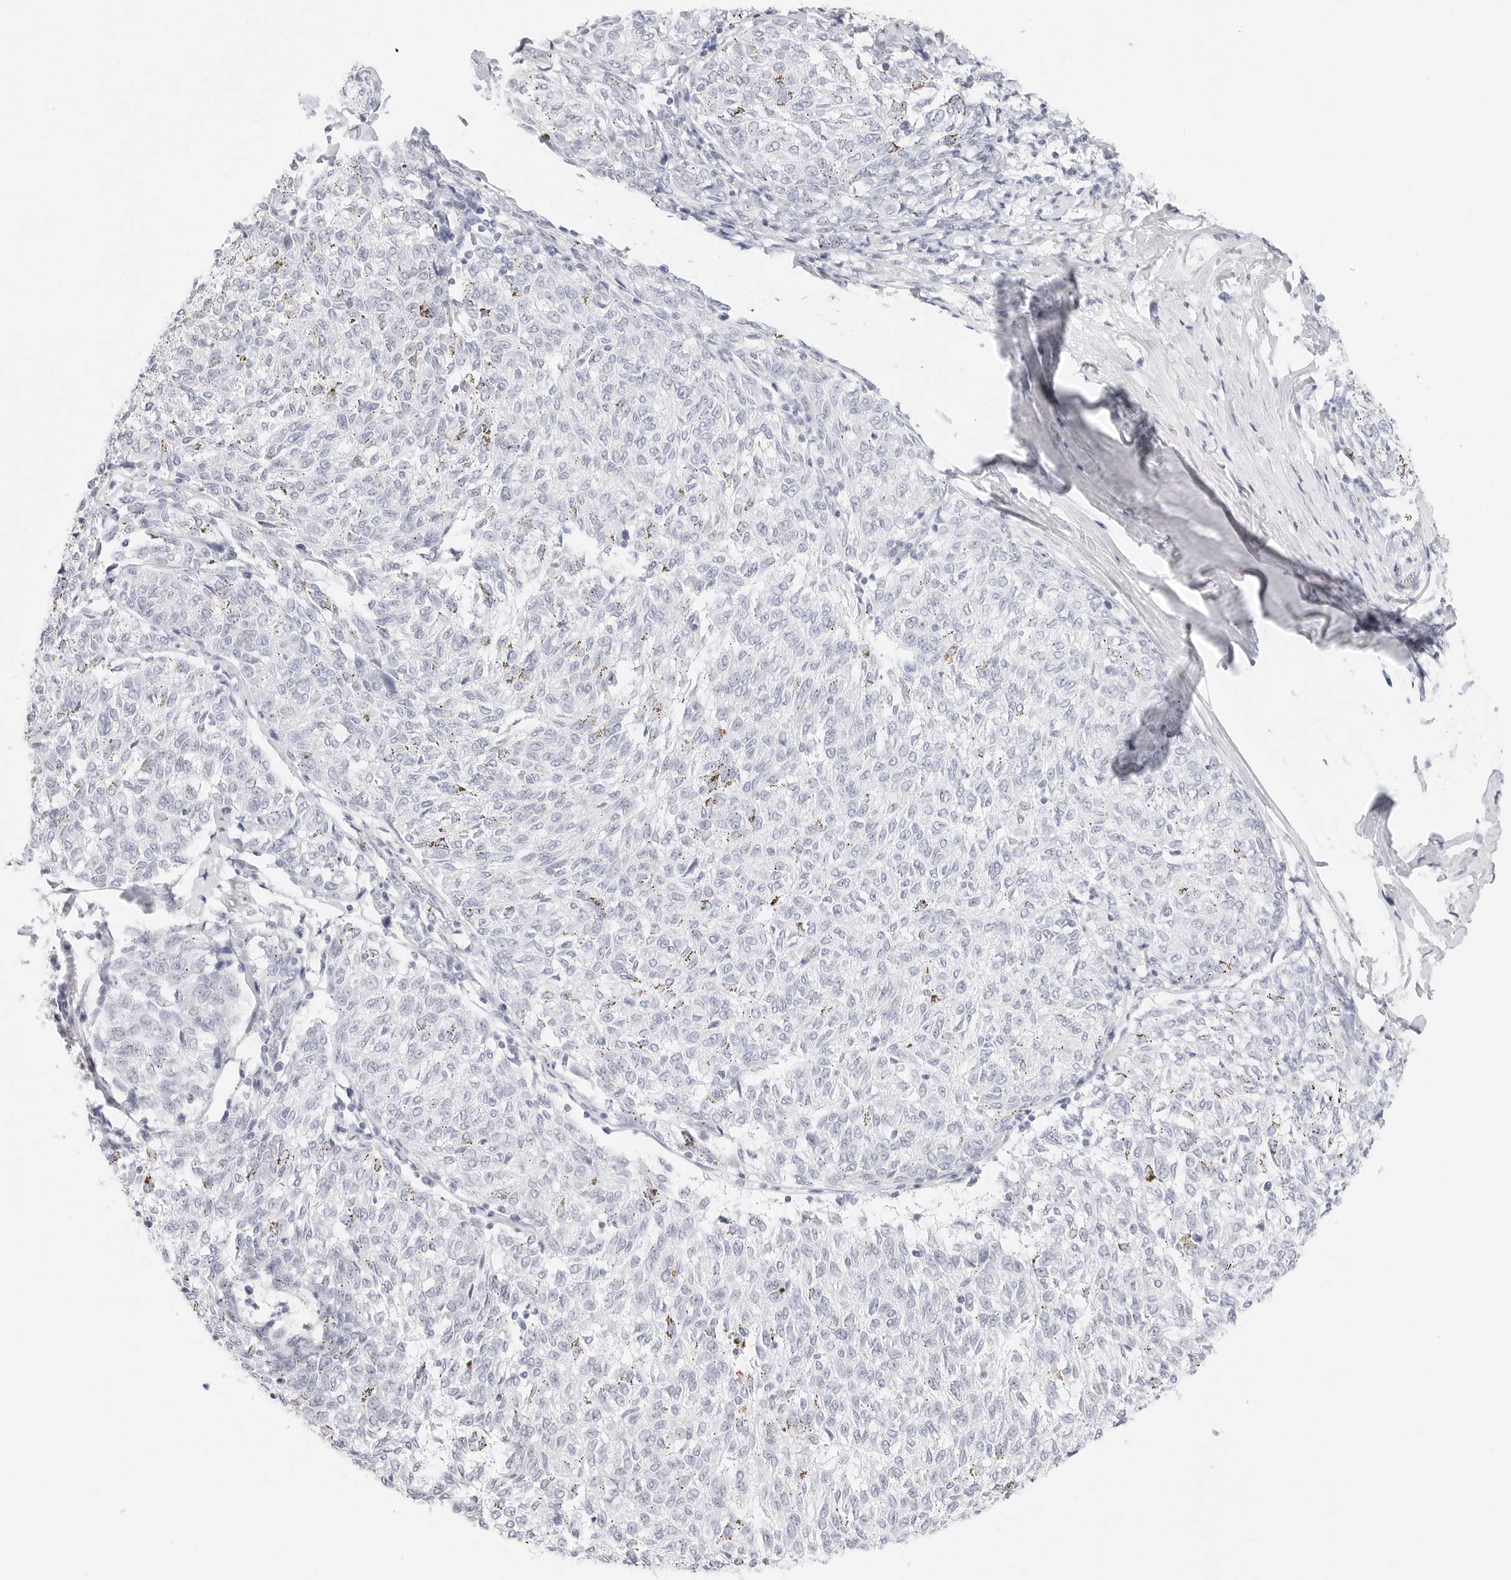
{"staining": {"intensity": "negative", "quantity": "none", "location": "none"}, "tissue": "melanoma", "cell_type": "Tumor cells", "image_type": "cancer", "snomed": [{"axis": "morphology", "description": "Malignant melanoma, NOS"}, {"axis": "topography", "description": "Skin"}], "caption": "High magnification brightfield microscopy of melanoma stained with DAB (brown) and counterstained with hematoxylin (blue): tumor cells show no significant expression.", "gene": "TFF2", "patient": {"sex": "female", "age": 72}}